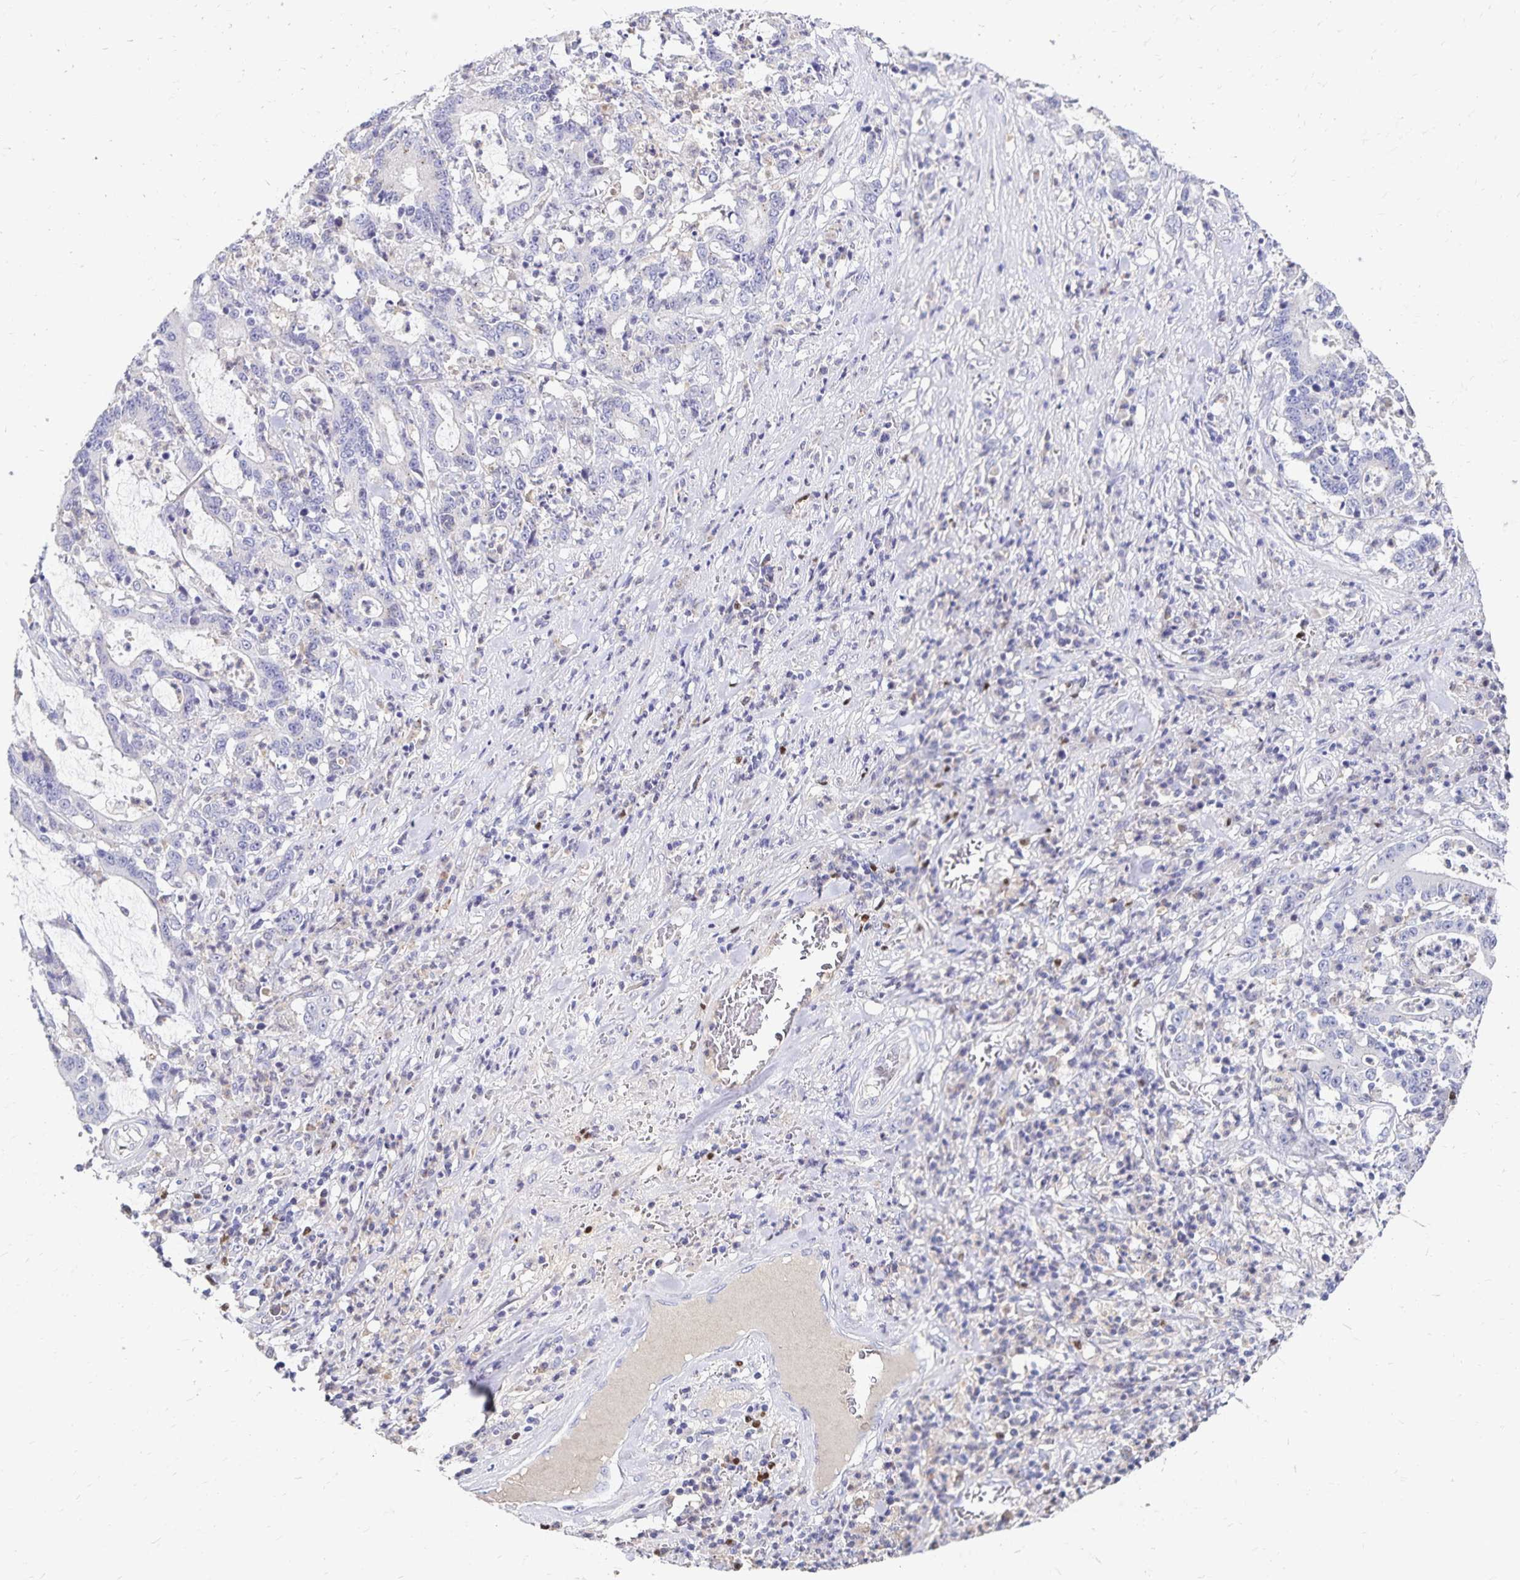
{"staining": {"intensity": "negative", "quantity": "none", "location": "none"}, "tissue": "stomach cancer", "cell_type": "Tumor cells", "image_type": "cancer", "snomed": [{"axis": "morphology", "description": "Adenocarcinoma, NOS"}, {"axis": "topography", "description": "Stomach, upper"}], "caption": "DAB (3,3'-diaminobenzidine) immunohistochemical staining of human adenocarcinoma (stomach) exhibits no significant positivity in tumor cells.", "gene": "PAX5", "patient": {"sex": "male", "age": 68}}